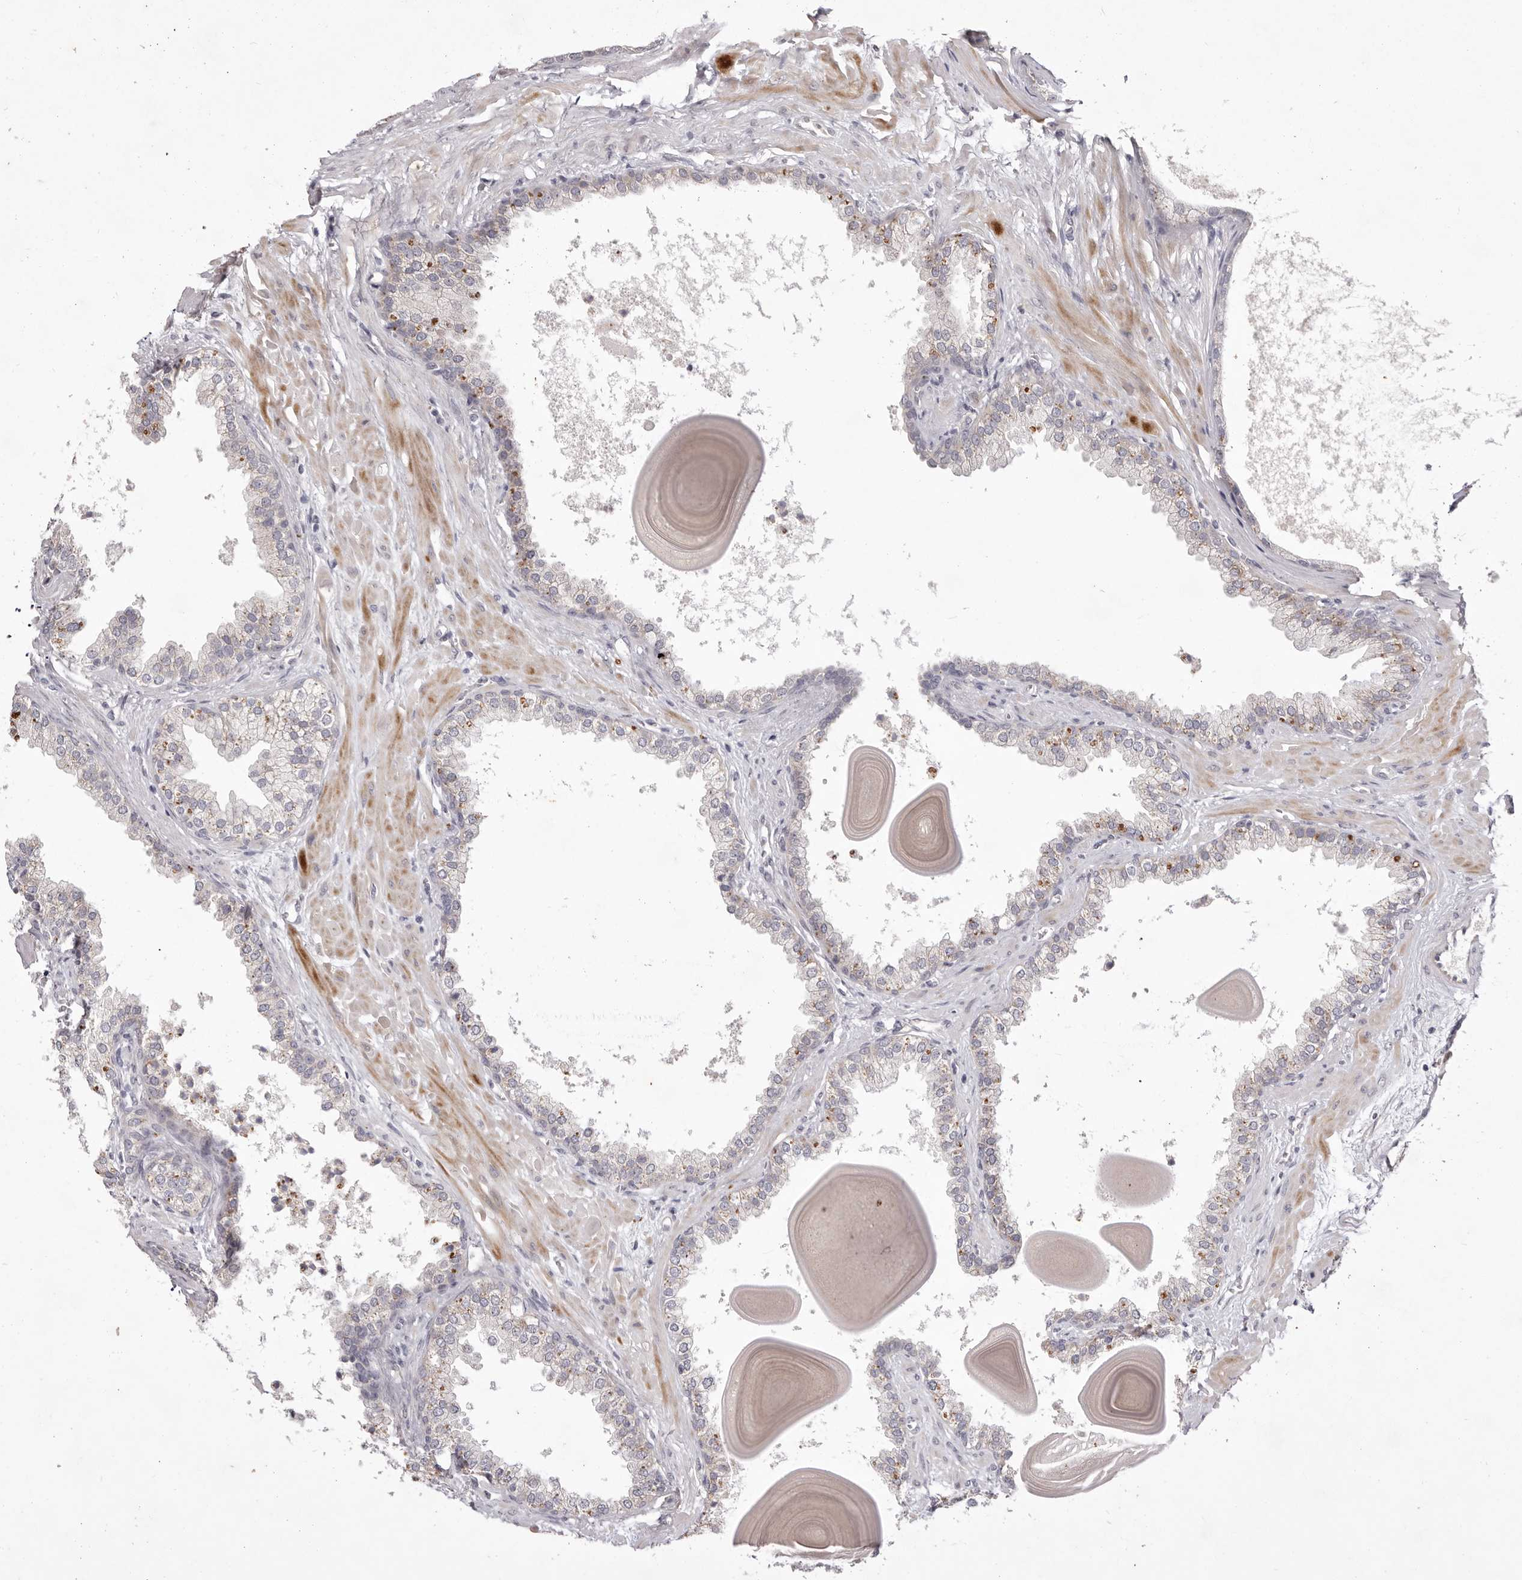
{"staining": {"intensity": "moderate", "quantity": "<25%", "location": "cytoplasmic/membranous"}, "tissue": "prostate", "cell_type": "Glandular cells", "image_type": "normal", "snomed": [{"axis": "morphology", "description": "Normal tissue, NOS"}, {"axis": "topography", "description": "Prostate"}], "caption": "Immunohistochemical staining of normal prostate reveals moderate cytoplasmic/membranous protein expression in about <25% of glandular cells.", "gene": "GARNL3", "patient": {"sex": "male", "age": 48}}